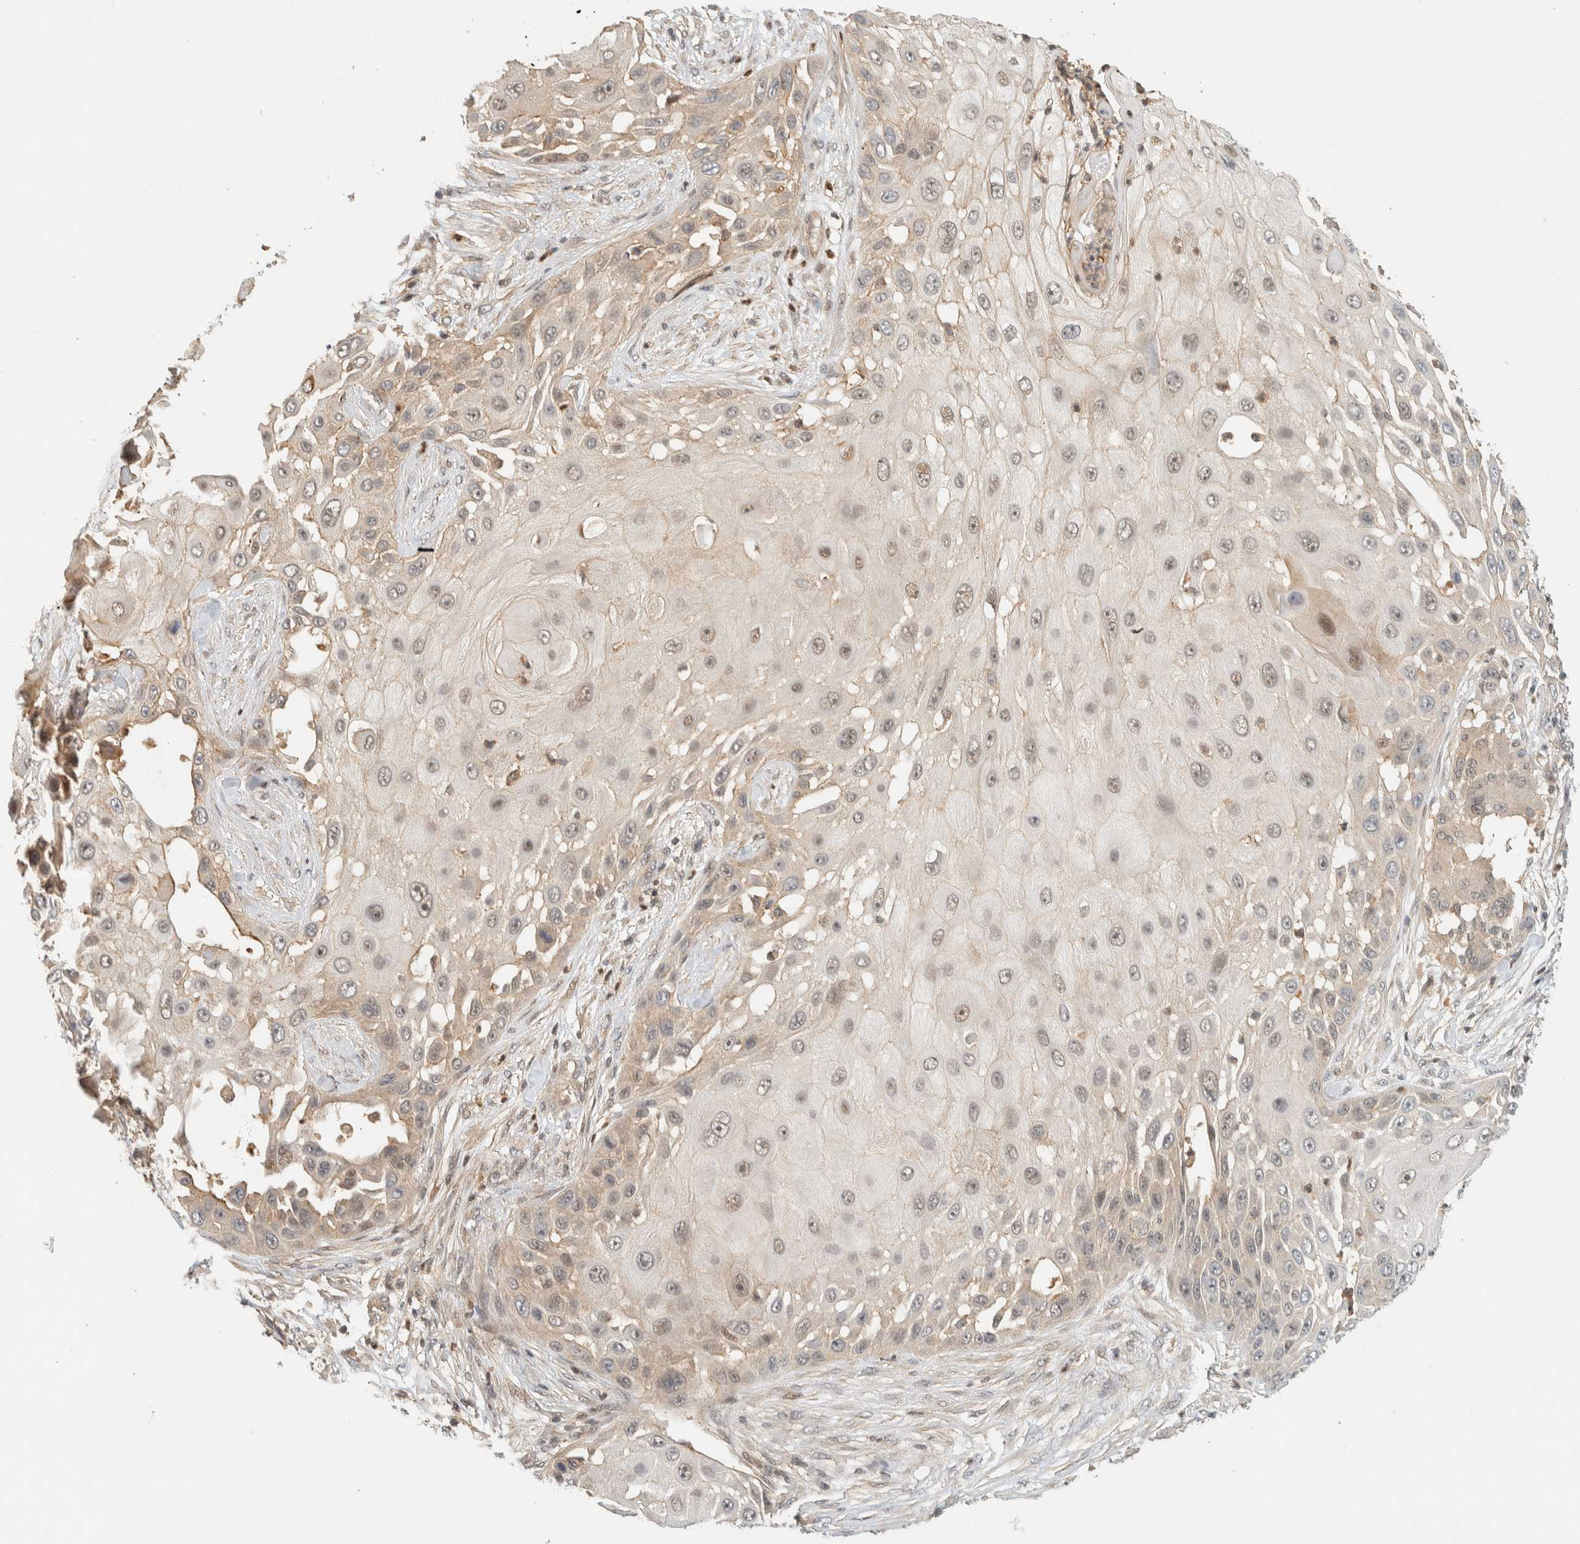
{"staining": {"intensity": "weak", "quantity": "<25%", "location": "cytoplasmic/membranous"}, "tissue": "skin cancer", "cell_type": "Tumor cells", "image_type": "cancer", "snomed": [{"axis": "morphology", "description": "Squamous cell carcinoma, NOS"}, {"axis": "topography", "description": "Skin"}], "caption": "This photomicrograph is of skin cancer stained with immunohistochemistry (IHC) to label a protein in brown with the nuclei are counter-stained blue. There is no staining in tumor cells.", "gene": "ARFGEF1", "patient": {"sex": "female", "age": 44}}